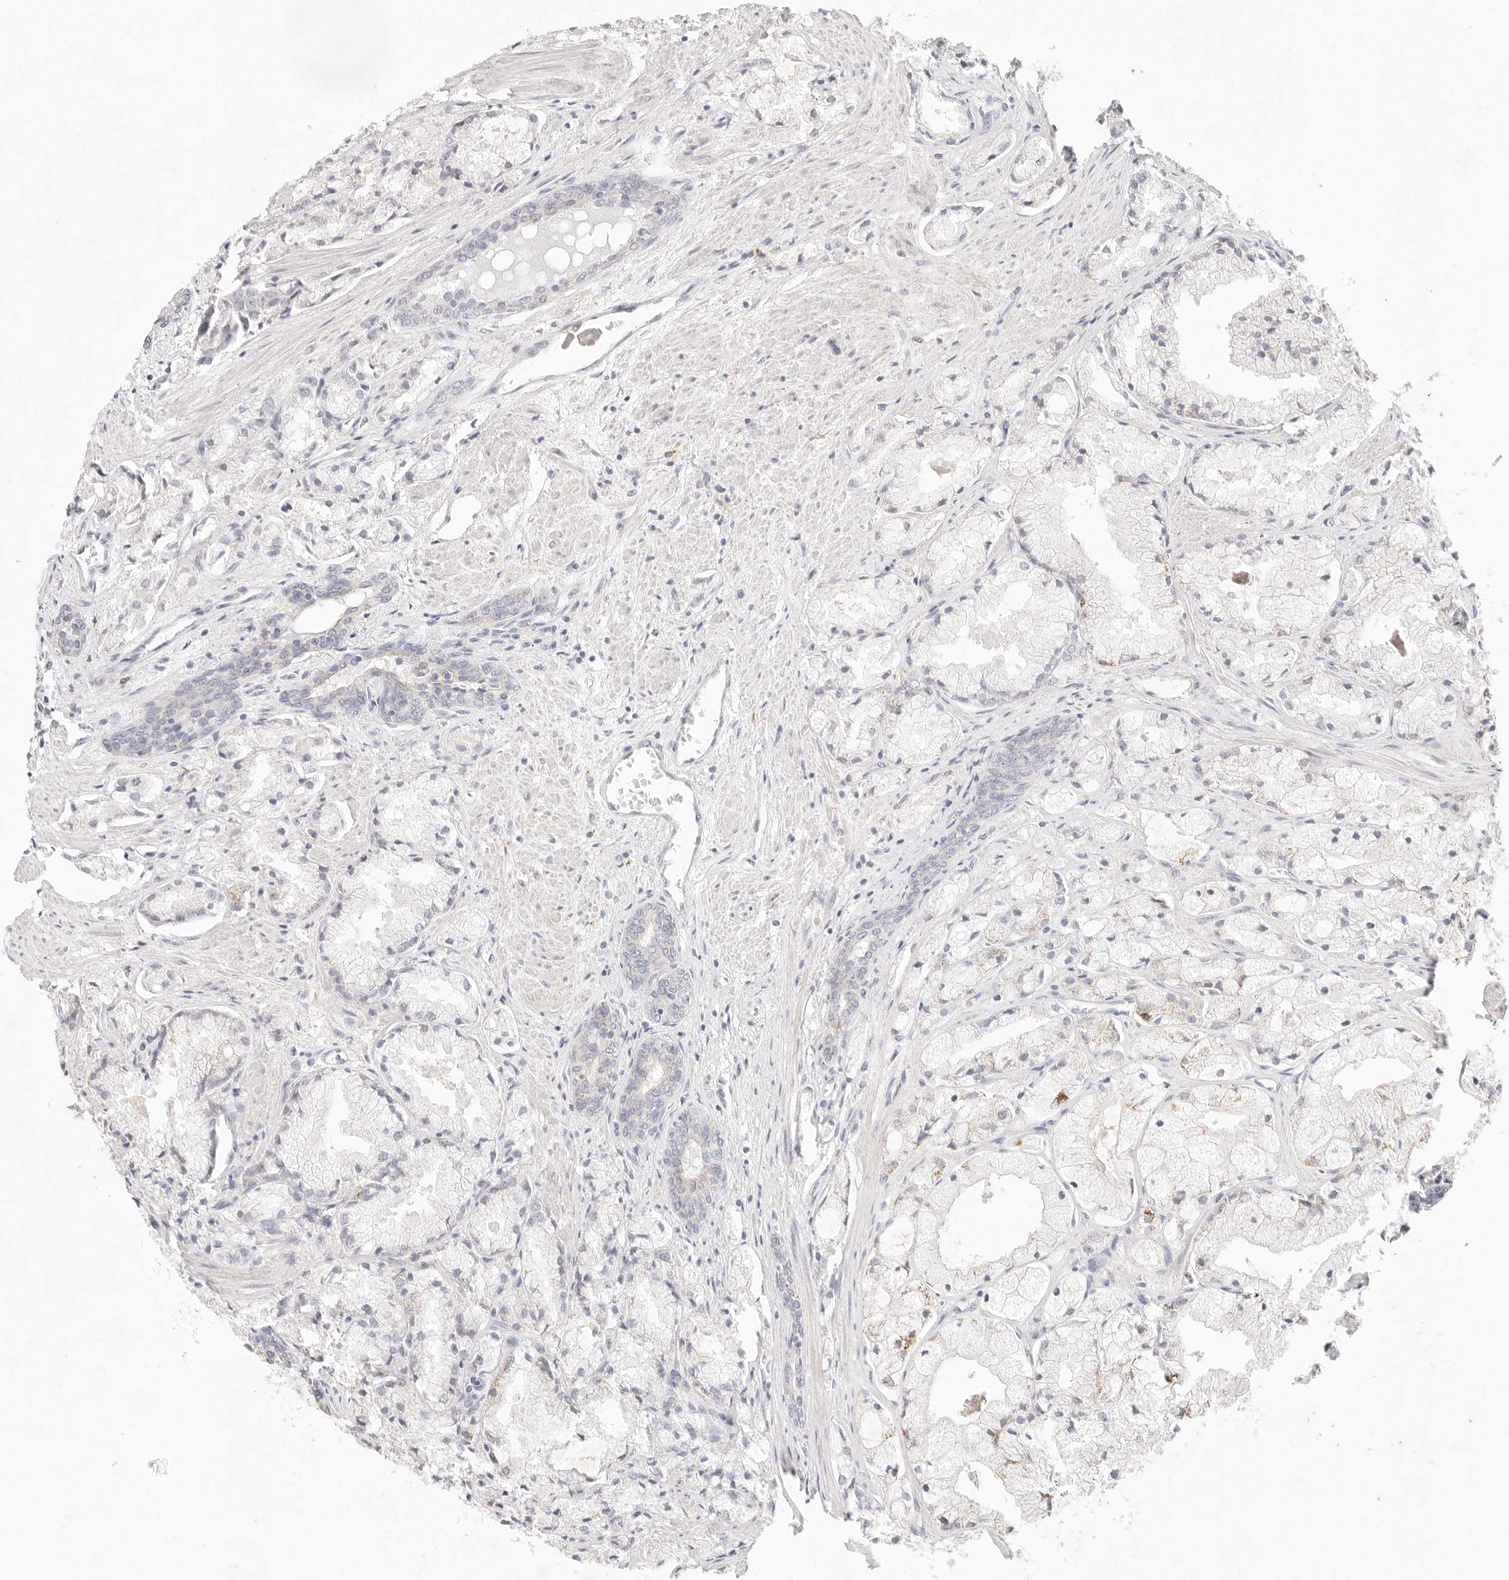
{"staining": {"intensity": "weak", "quantity": "<25%", "location": "cytoplasmic/membranous"}, "tissue": "prostate cancer", "cell_type": "Tumor cells", "image_type": "cancer", "snomed": [{"axis": "morphology", "description": "Adenocarcinoma, High grade"}, {"axis": "topography", "description": "Prostate"}], "caption": "High power microscopy micrograph of an immunohistochemistry micrograph of prostate cancer (high-grade adenocarcinoma), revealing no significant staining in tumor cells.", "gene": "GPR84", "patient": {"sex": "male", "age": 50}}